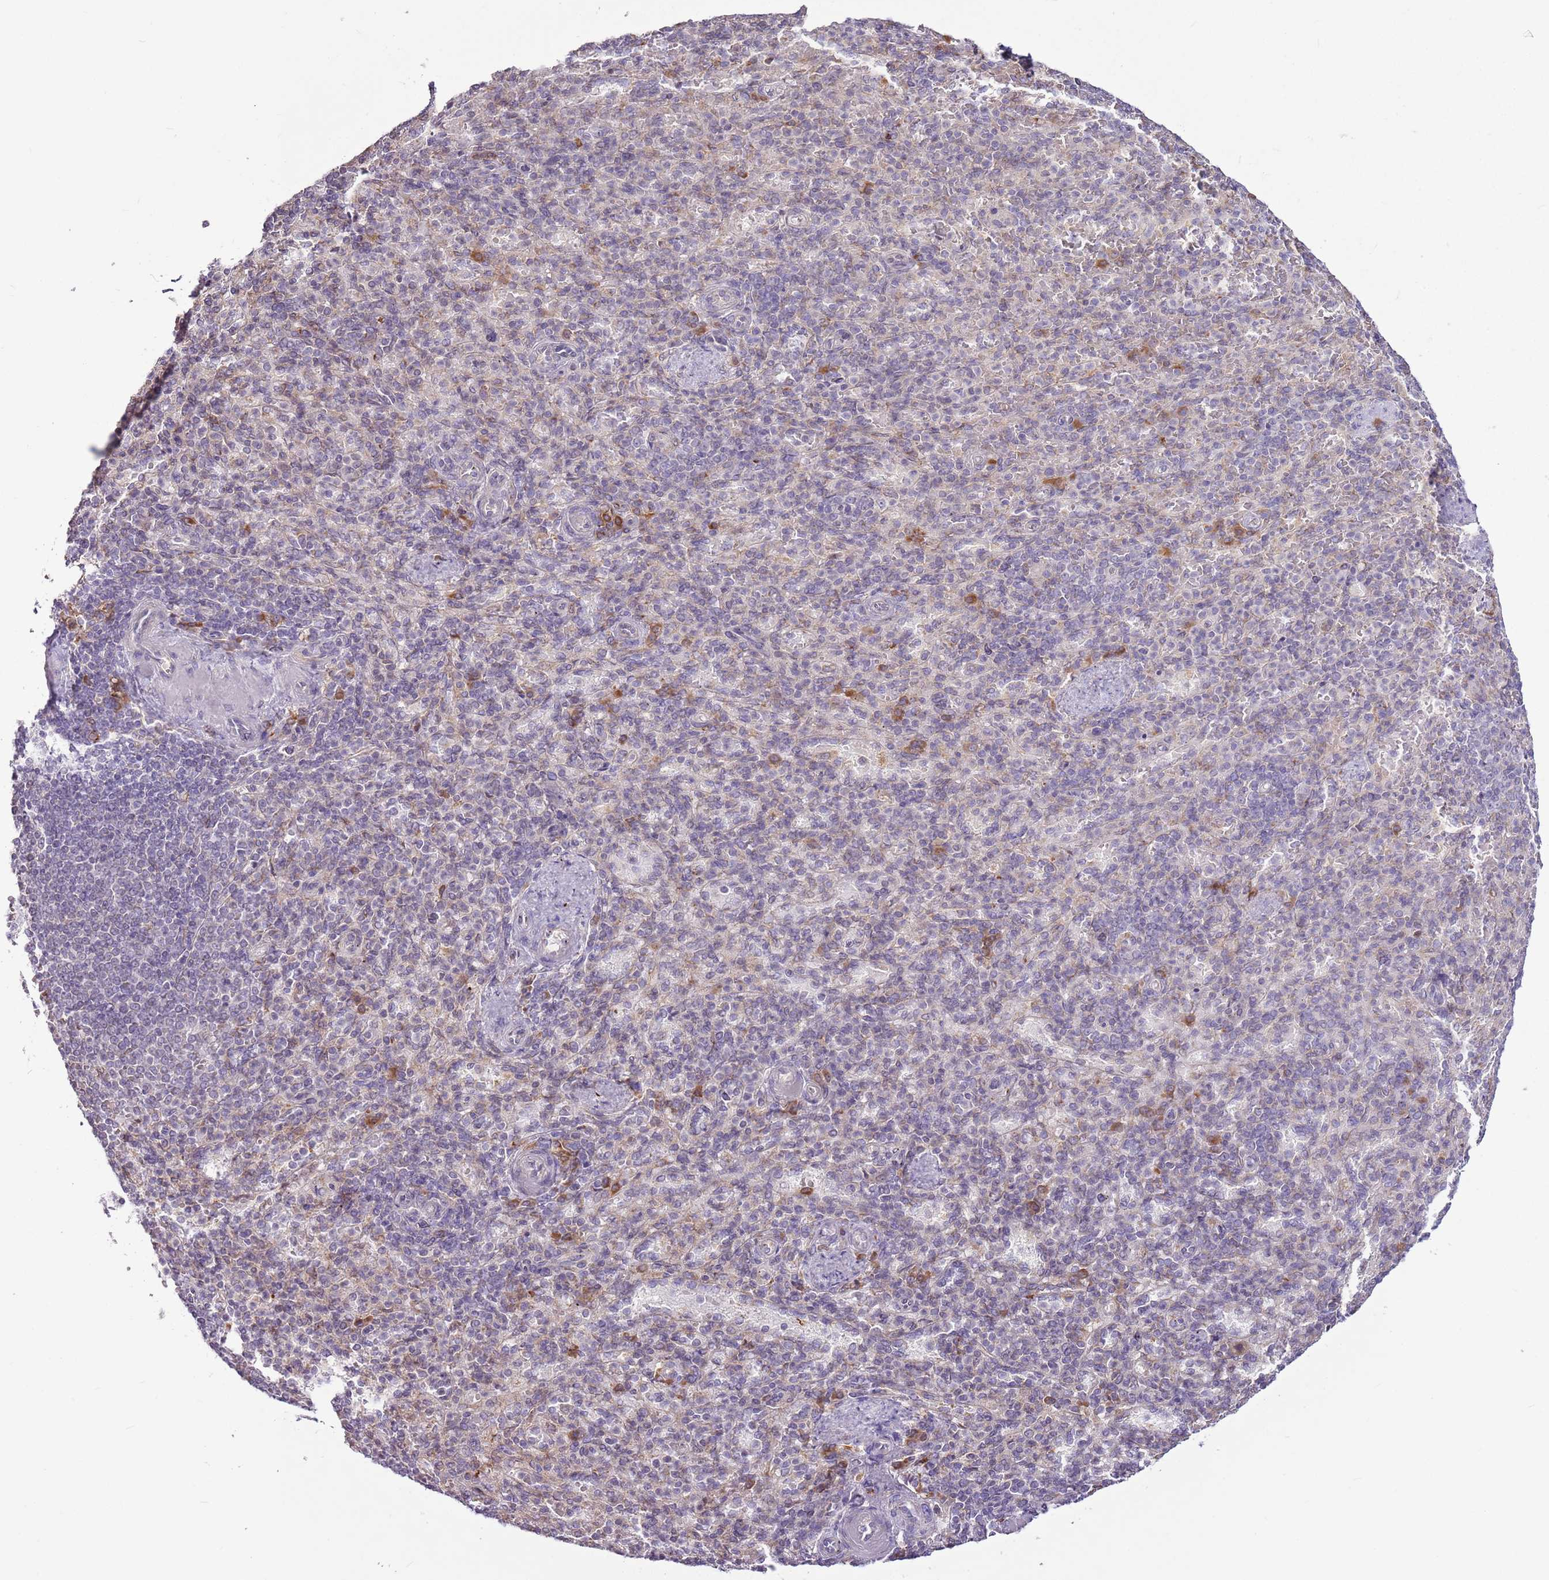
{"staining": {"intensity": "moderate", "quantity": "<25%", "location": "cytoplasmic/membranous"}, "tissue": "spleen", "cell_type": "Cells in red pulp", "image_type": "normal", "snomed": [{"axis": "morphology", "description": "Normal tissue, NOS"}, {"axis": "topography", "description": "Spleen"}], "caption": "A high-resolution micrograph shows immunohistochemistry staining of normal spleen, which exhibits moderate cytoplasmic/membranous expression in about <25% of cells in red pulp.", "gene": "TMED10", "patient": {"sex": "female", "age": 74}}